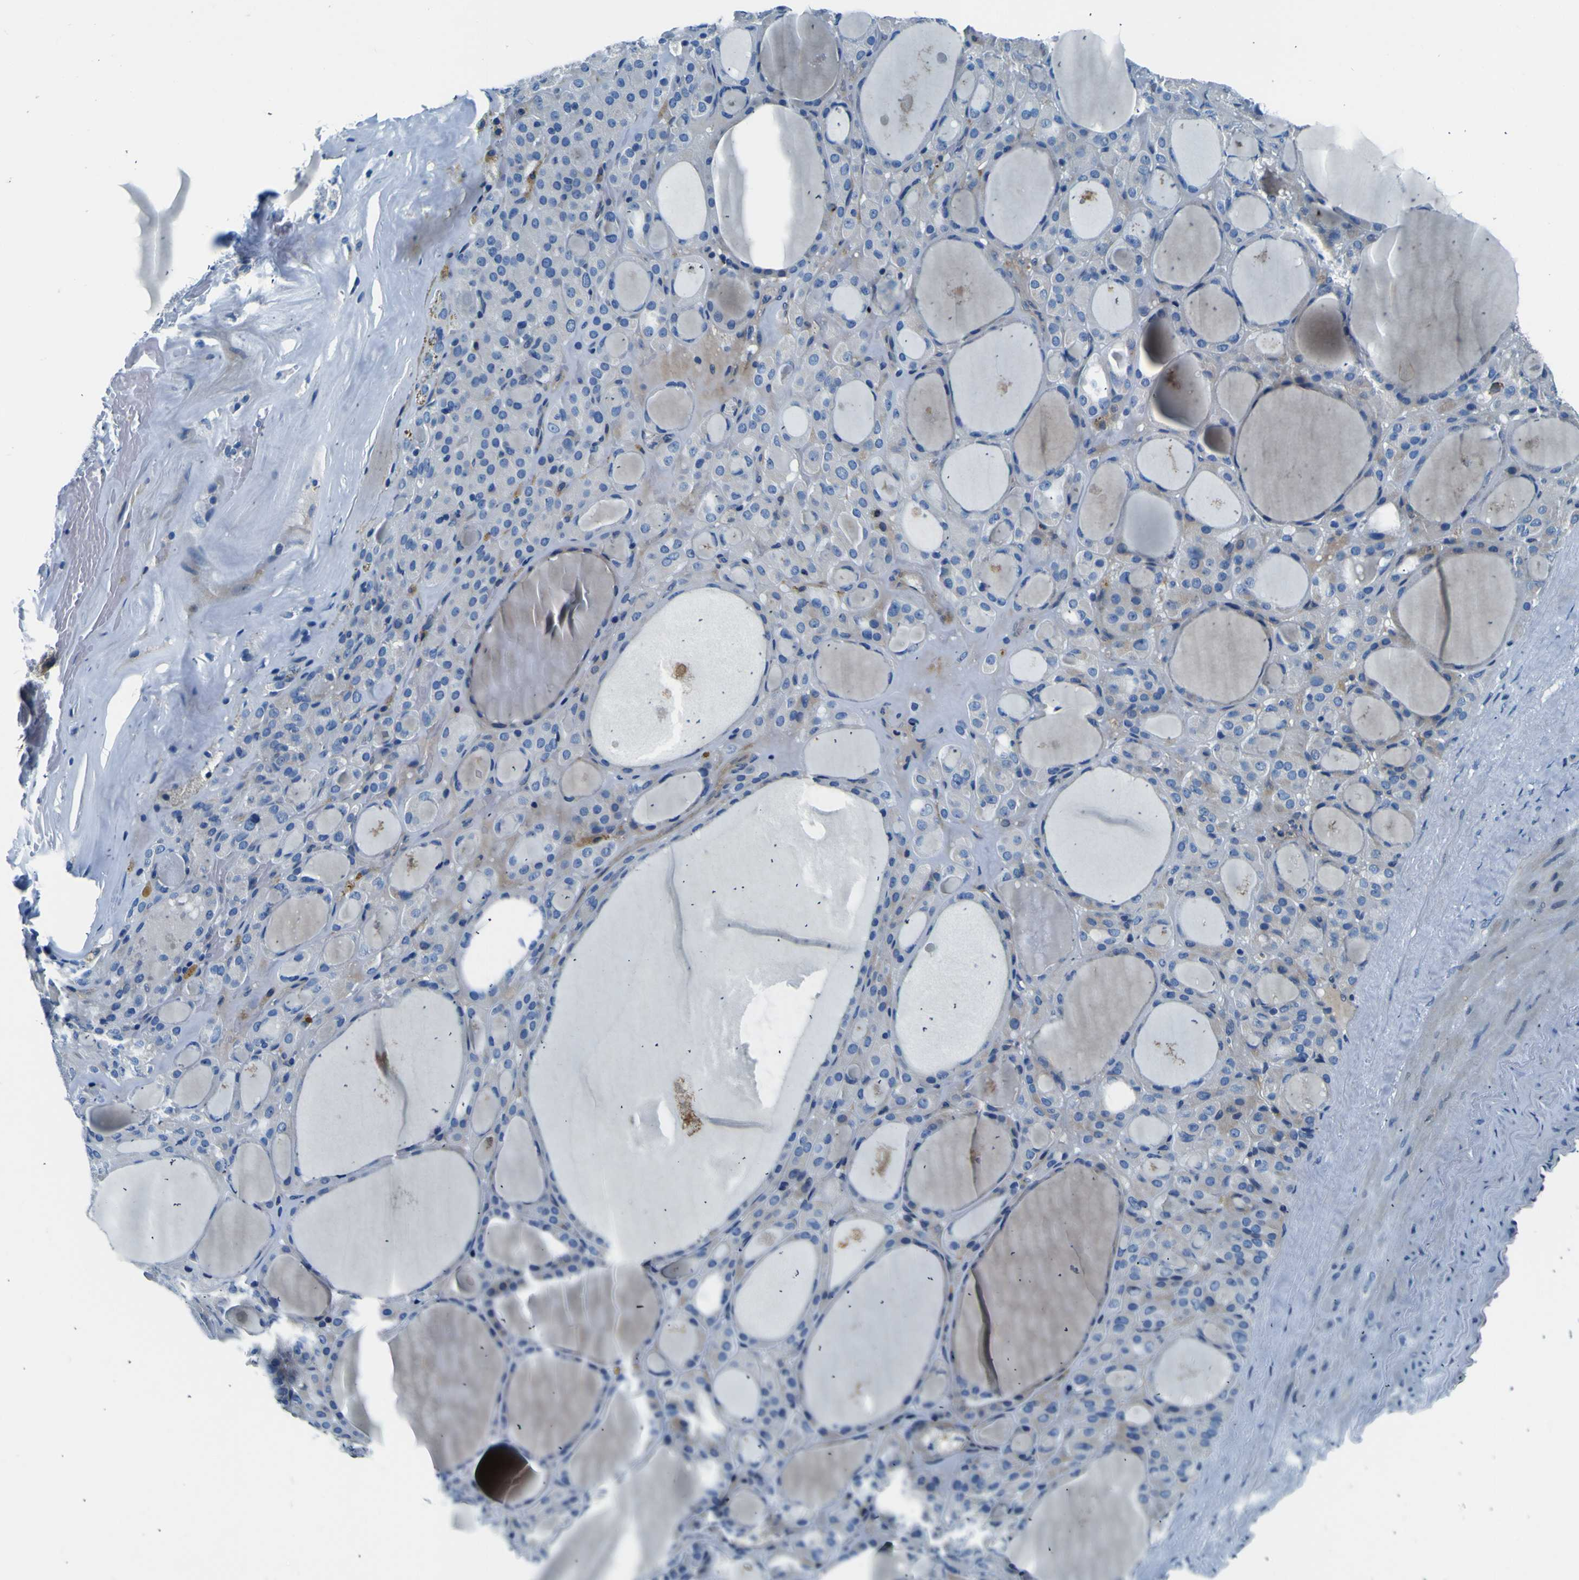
{"staining": {"intensity": "moderate", "quantity": "<25%", "location": "cytoplasmic/membranous"}, "tissue": "thyroid gland", "cell_type": "Glandular cells", "image_type": "normal", "snomed": [{"axis": "morphology", "description": "Normal tissue, NOS"}, {"axis": "morphology", "description": "Carcinoma, NOS"}, {"axis": "topography", "description": "Thyroid gland"}], "caption": "High-power microscopy captured an IHC image of benign thyroid gland, revealing moderate cytoplasmic/membranous staining in about <25% of glandular cells.", "gene": "ADGRA2", "patient": {"sex": "female", "age": 86}}